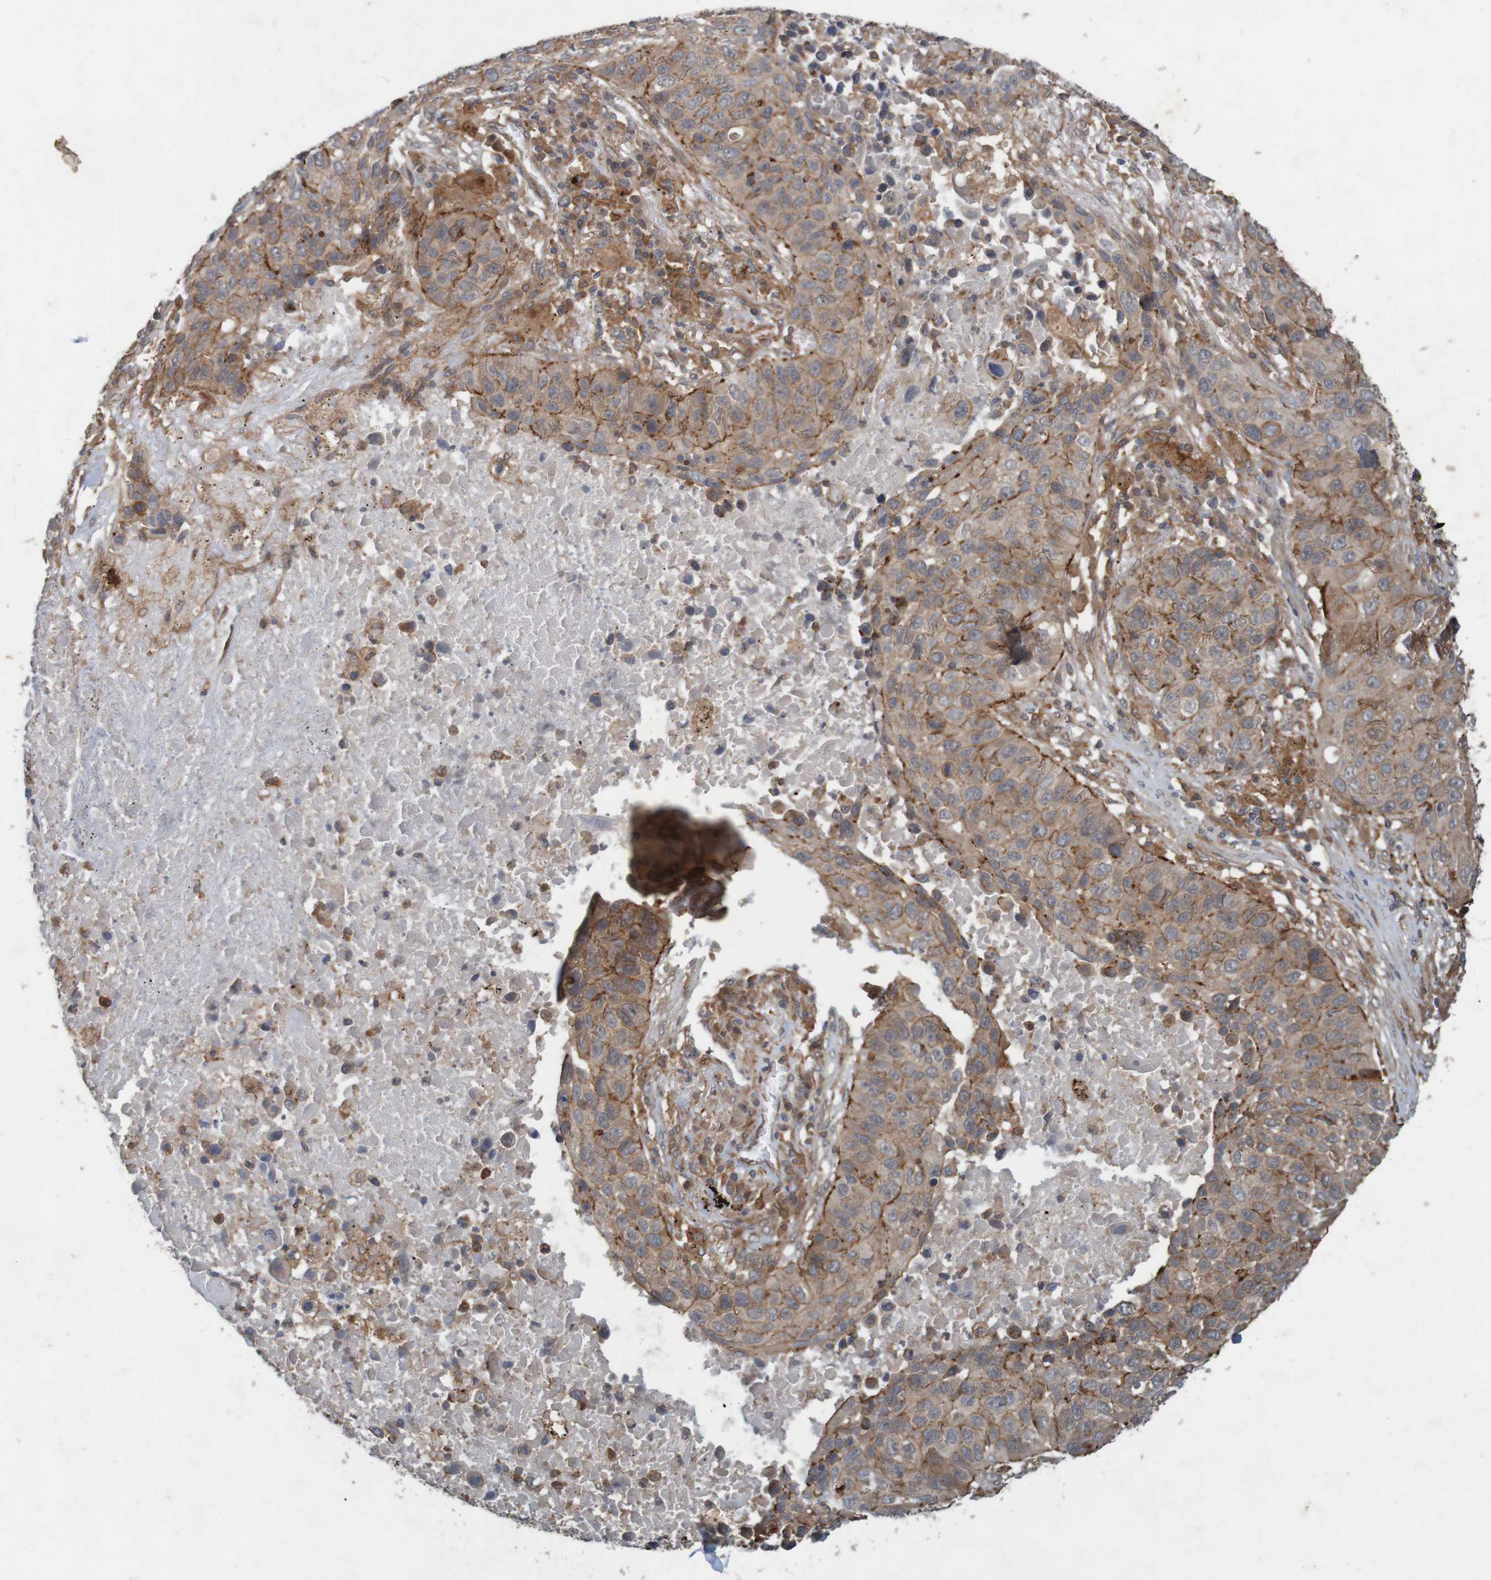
{"staining": {"intensity": "weak", "quantity": ">75%", "location": "cytoplasmic/membranous"}, "tissue": "lung cancer", "cell_type": "Tumor cells", "image_type": "cancer", "snomed": [{"axis": "morphology", "description": "Squamous cell carcinoma, NOS"}, {"axis": "topography", "description": "Lung"}], "caption": "Protein staining exhibits weak cytoplasmic/membranous positivity in approximately >75% of tumor cells in squamous cell carcinoma (lung).", "gene": "ARHGEF11", "patient": {"sex": "male", "age": 57}}